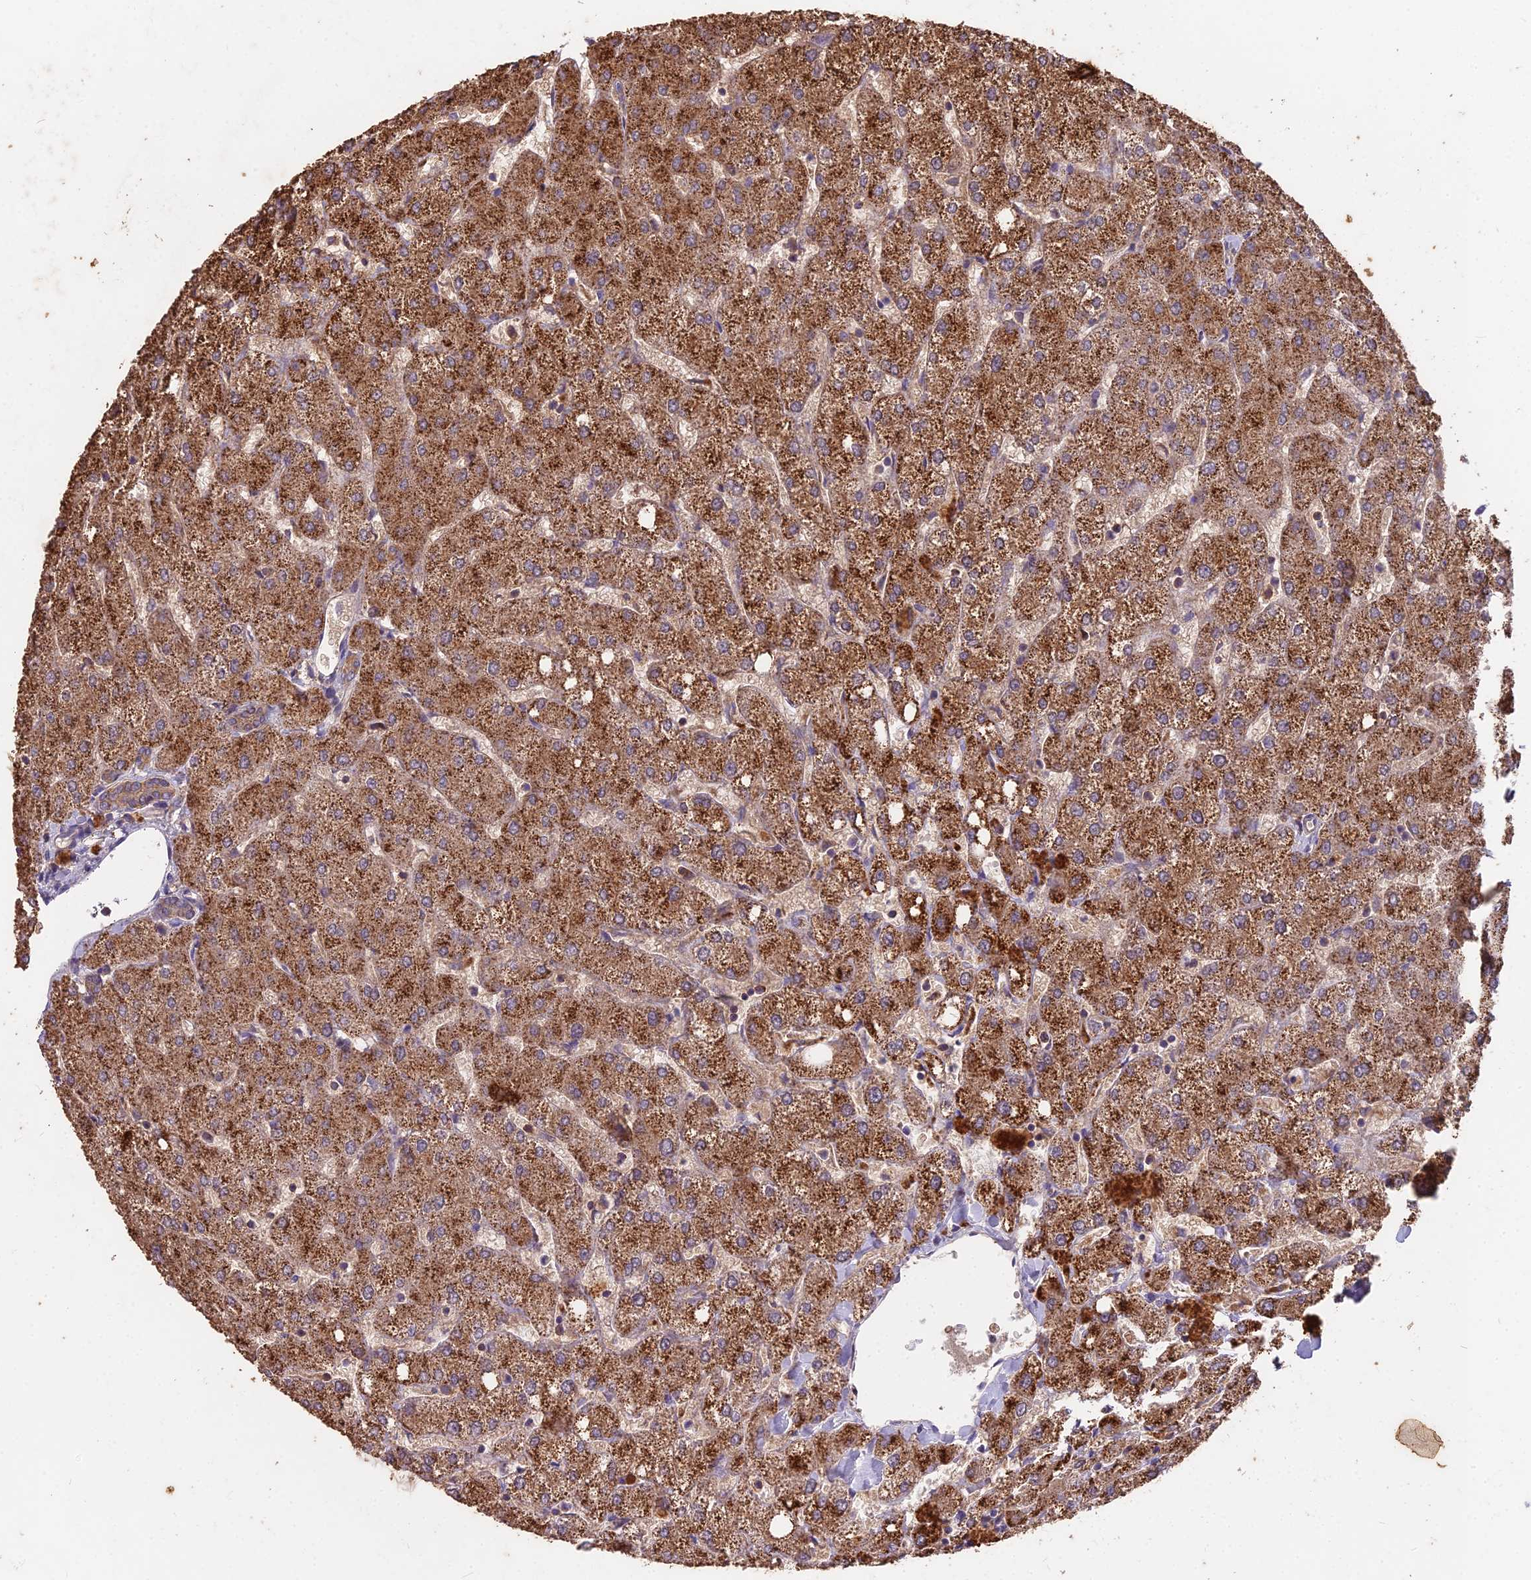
{"staining": {"intensity": "moderate", "quantity": "25%-75%", "location": "cytoplasmic/membranous"}, "tissue": "liver", "cell_type": "Cholangiocytes", "image_type": "normal", "snomed": [{"axis": "morphology", "description": "Normal tissue, NOS"}, {"axis": "topography", "description": "Liver"}], "caption": "Brown immunohistochemical staining in unremarkable liver reveals moderate cytoplasmic/membranous staining in about 25%-75% of cholangiocytes. (Stains: DAB (3,3'-diaminobenzidine) in brown, nuclei in blue, Microscopy: brightfield microscopy at high magnification).", "gene": "CEMIP2", "patient": {"sex": "female", "age": 54}}